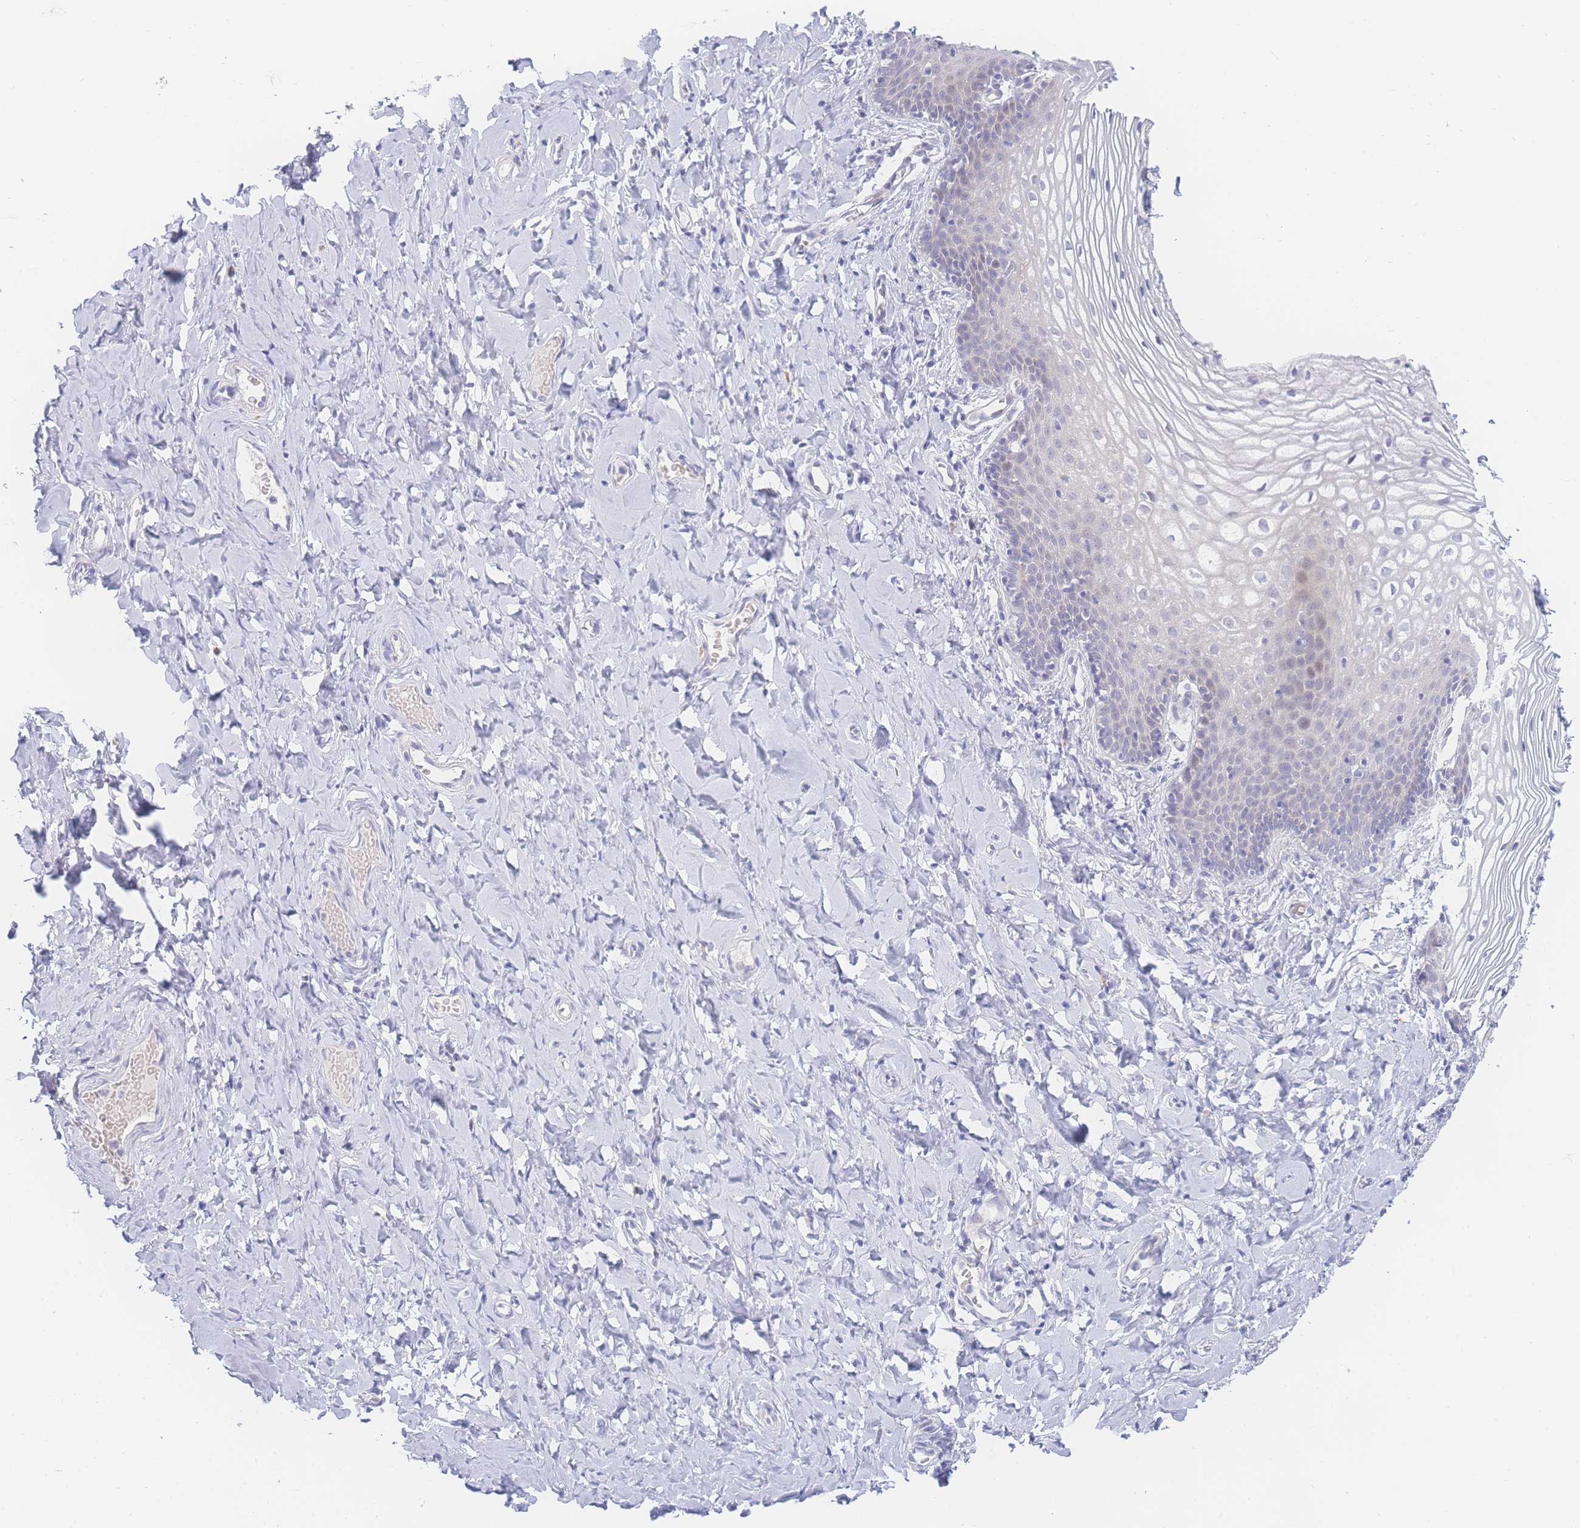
{"staining": {"intensity": "negative", "quantity": "none", "location": "none"}, "tissue": "vagina", "cell_type": "Squamous epithelial cells", "image_type": "normal", "snomed": [{"axis": "morphology", "description": "Normal tissue, NOS"}, {"axis": "topography", "description": "Vagina"}], "caption": "DAB immunohistochemical staining of benign vagina shows no significant positivity in squamous epithelial cells.", "gene": "PRSS22", "patient": {"sex": "female", "age": 60}}